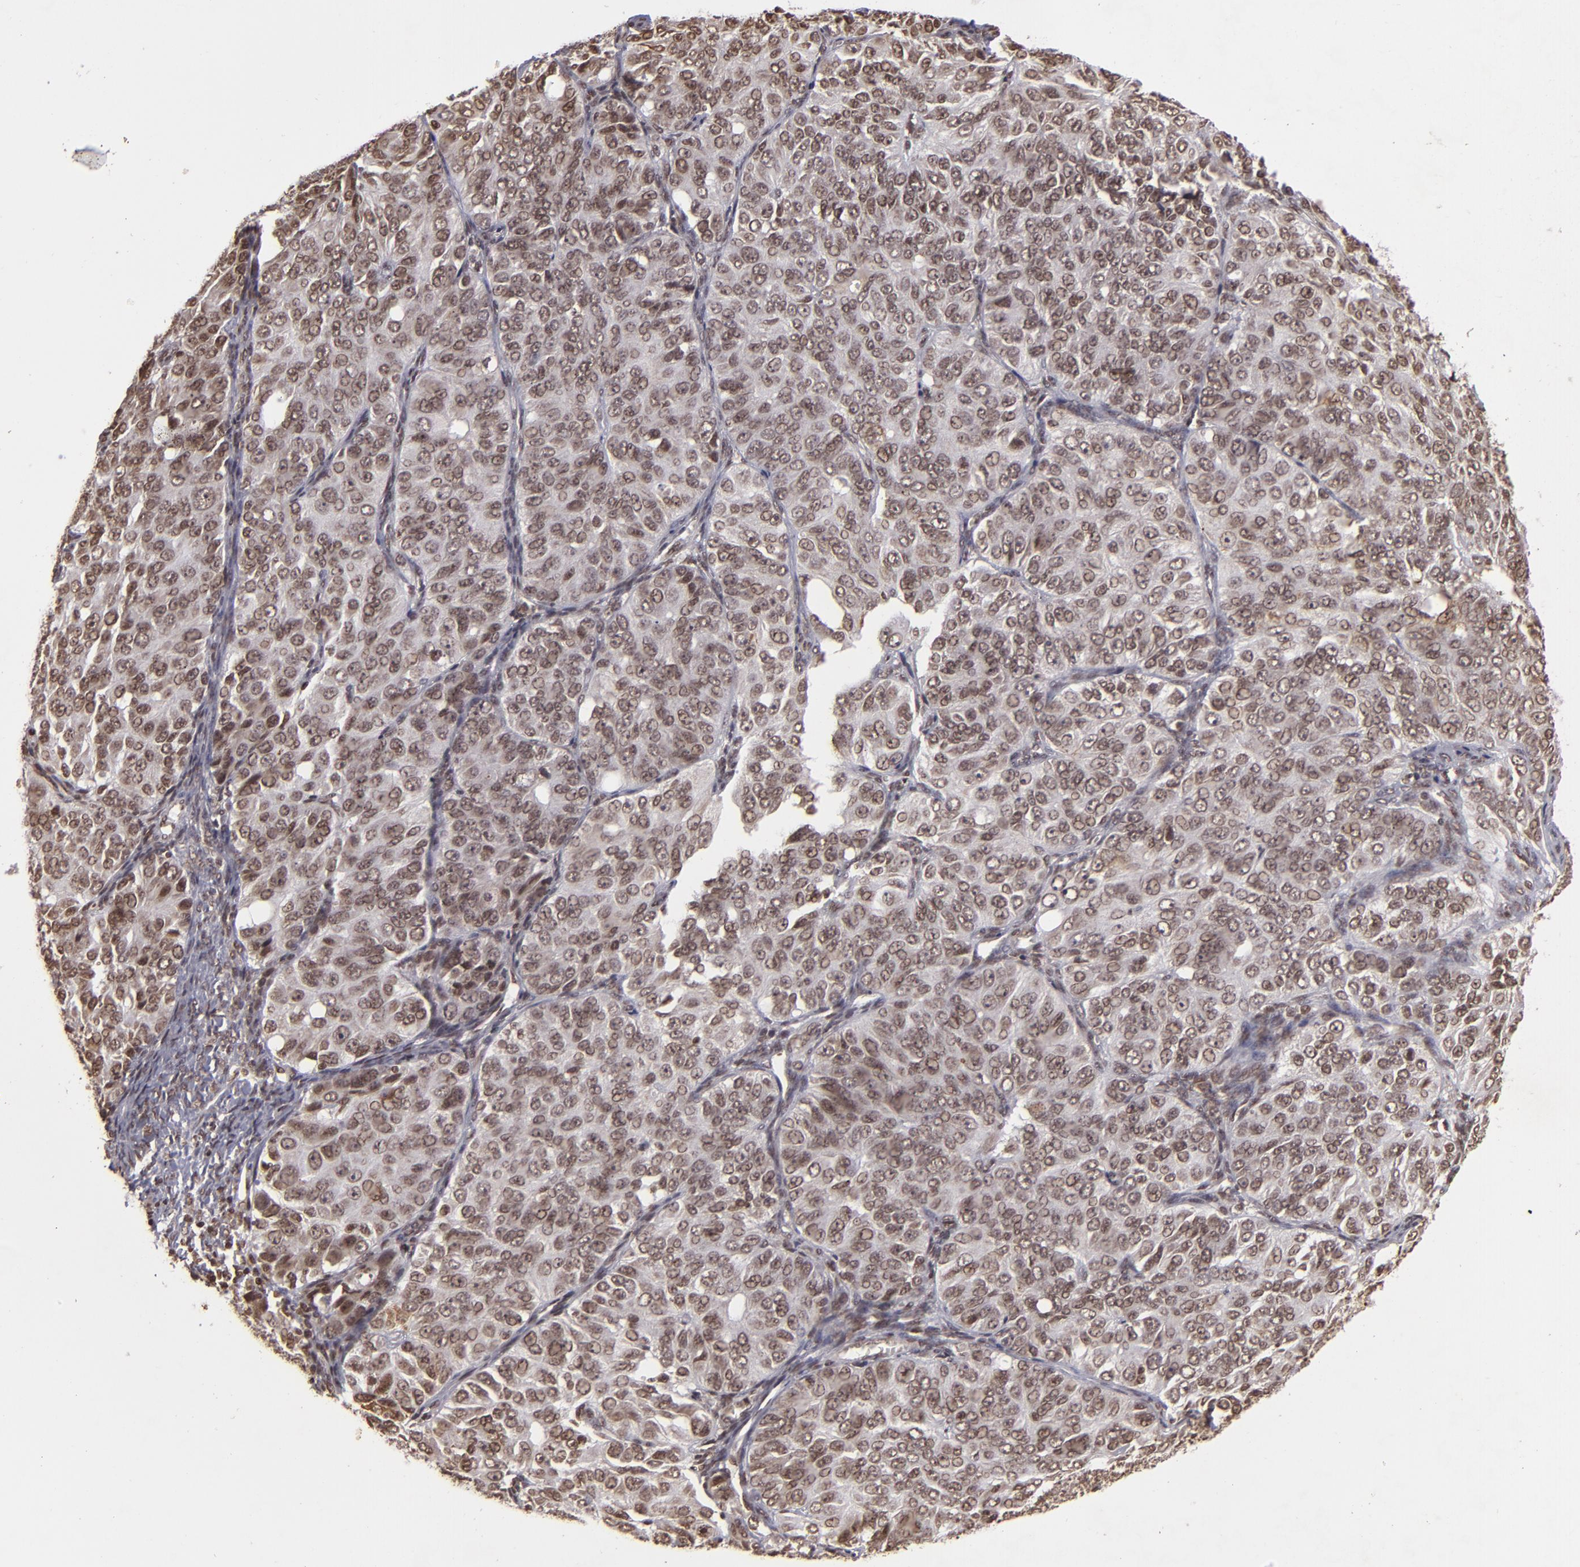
{"staining": {"intensity": "weak", "quantity": "25%-75%", "location": "nuclear"}, "tissue": "ovarian cancer", "cell_type": "Tumor cells", "image_type": "cancer", "snomed": [{"axis": "morphology", "description": "Carcinoma, endometroid"}, {"axis": "topography", "description": "Ovary"}], "caption": "Immunohistochemistry micrograph of neoplastic tissue: human ovarian cancer (endometroid carcinoma) stained using immunohistochemistry exhibits low levels of weak protein expression localized specifically in the nuclear of tumor cells, appearing as a nuclear brown color.", "gene": "CUL3", "patient": {"sex": "female", "age": 51}}